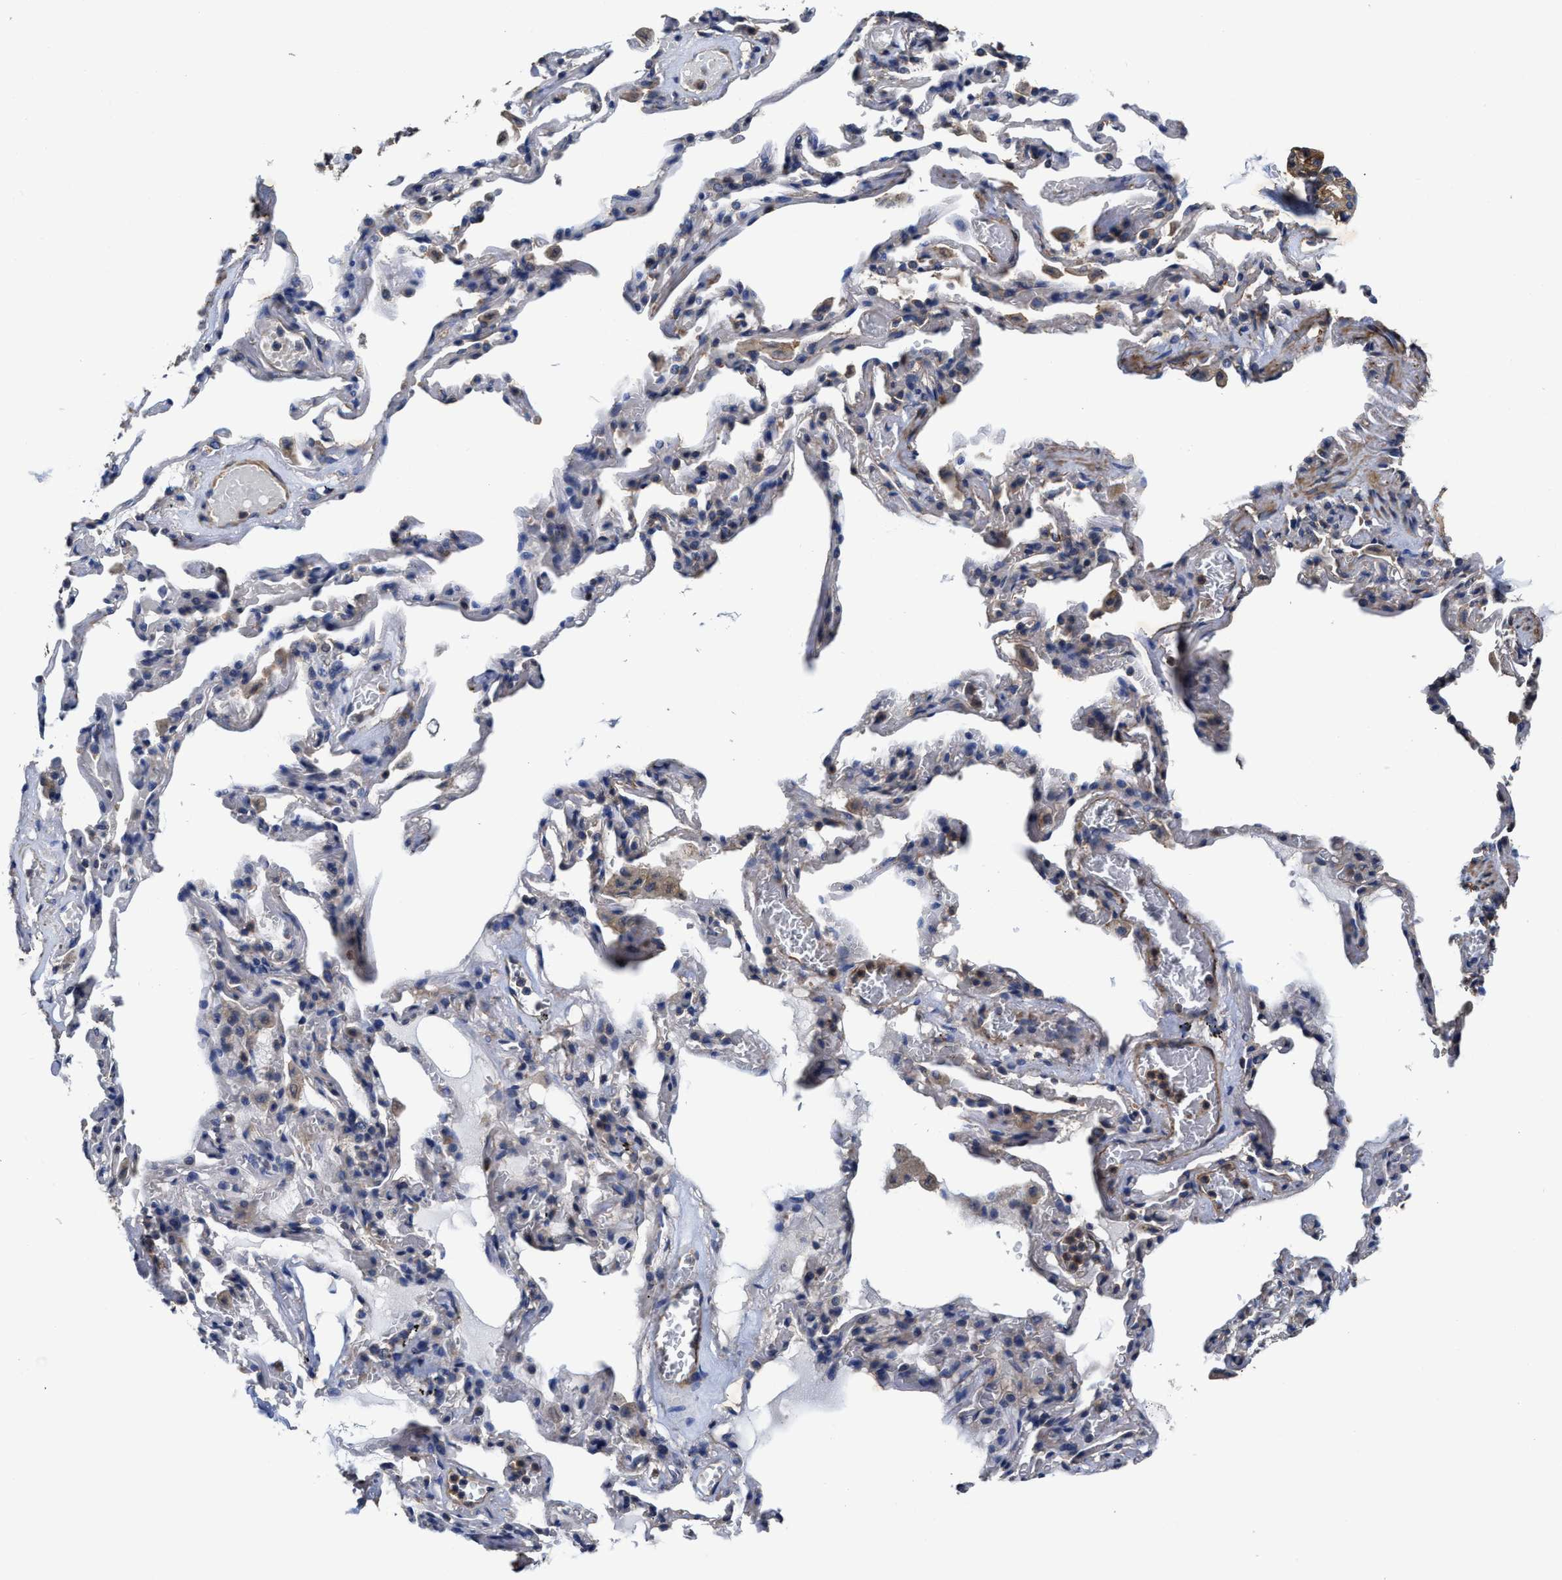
{"staining": {"intensity": "weak", "quantity": ">75%", "location": "cytoplasmic/membranous"}, "tissue": "adipose tissue", "cell_type": "Adipocytes", "image_type": "normal", "snomed": [{"axis": "morphology", "description": "Normal tissue, NOS"}, {"axis": "topography", "description": "Cartilage tissue"}, {"axis": "topography", "description": "Lung"}], "caption": "The image reveals a brown stain indicating the presence of a protein in the cytoplasmic/membranous of adipocytes in adipose tissue.", "gene": "SFXN4", "patient": {"sex": "female", "age": 77}}